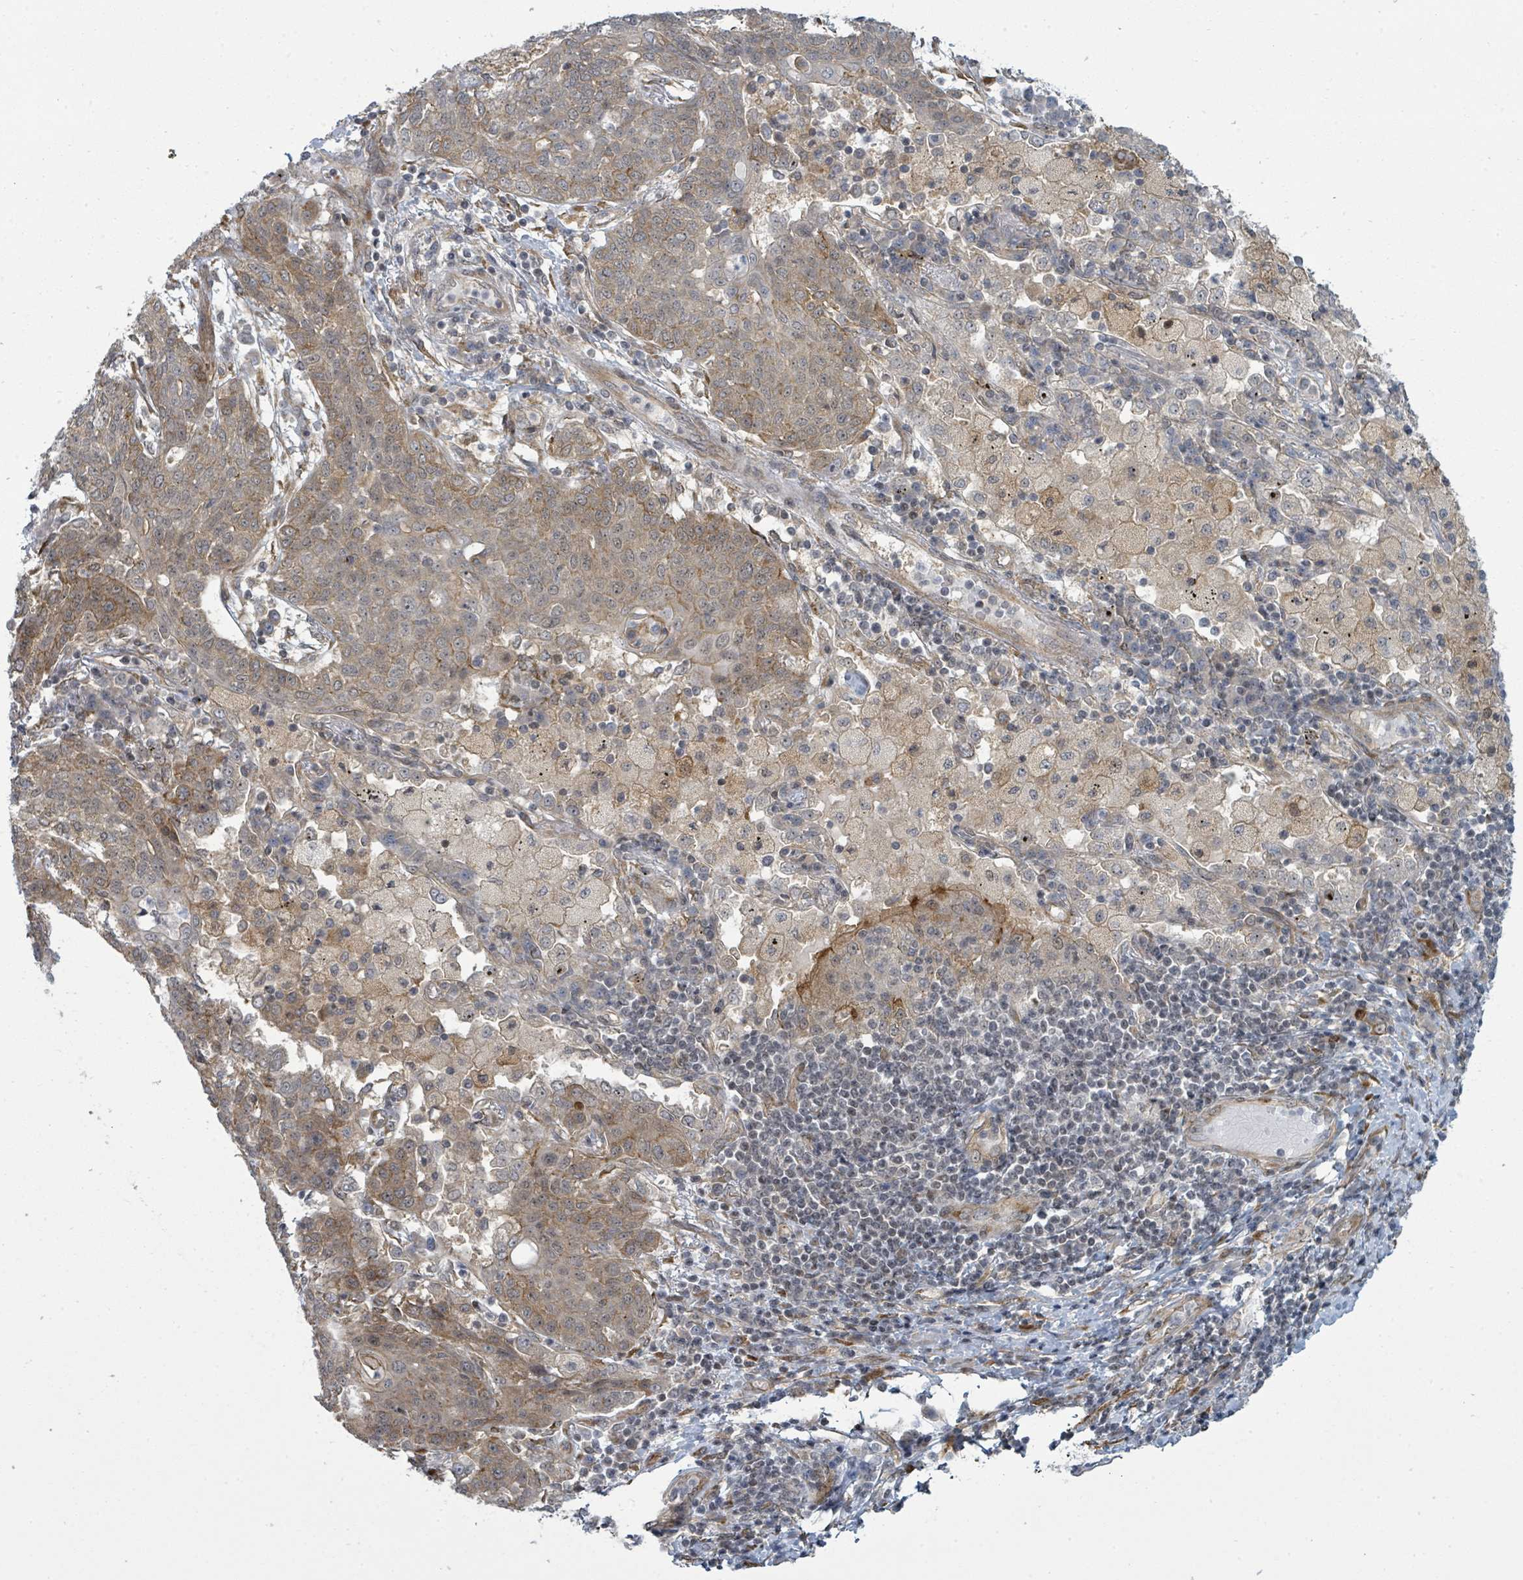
{"staining": {"intensity": "weak", "quantity": "<25%", "location": "cytoplasmic/membranous"}, "tissue": "lung cancer", "cell_type": "Tumor cells", "image_type": "cancer", "snomed": [{"axis": "morphology", "description": "Squamous cell carcinoma, NOS"}, {"axis": "topography", "description": "Lung"}], "caption": "Protein analysis of squamous cell carcinoma (lung) demonstrates no significant expression in tumor cells. (DAB IHC, high magnification).", "gene": "PSMG2", "patient": {"sex": "female", "age": 70}}